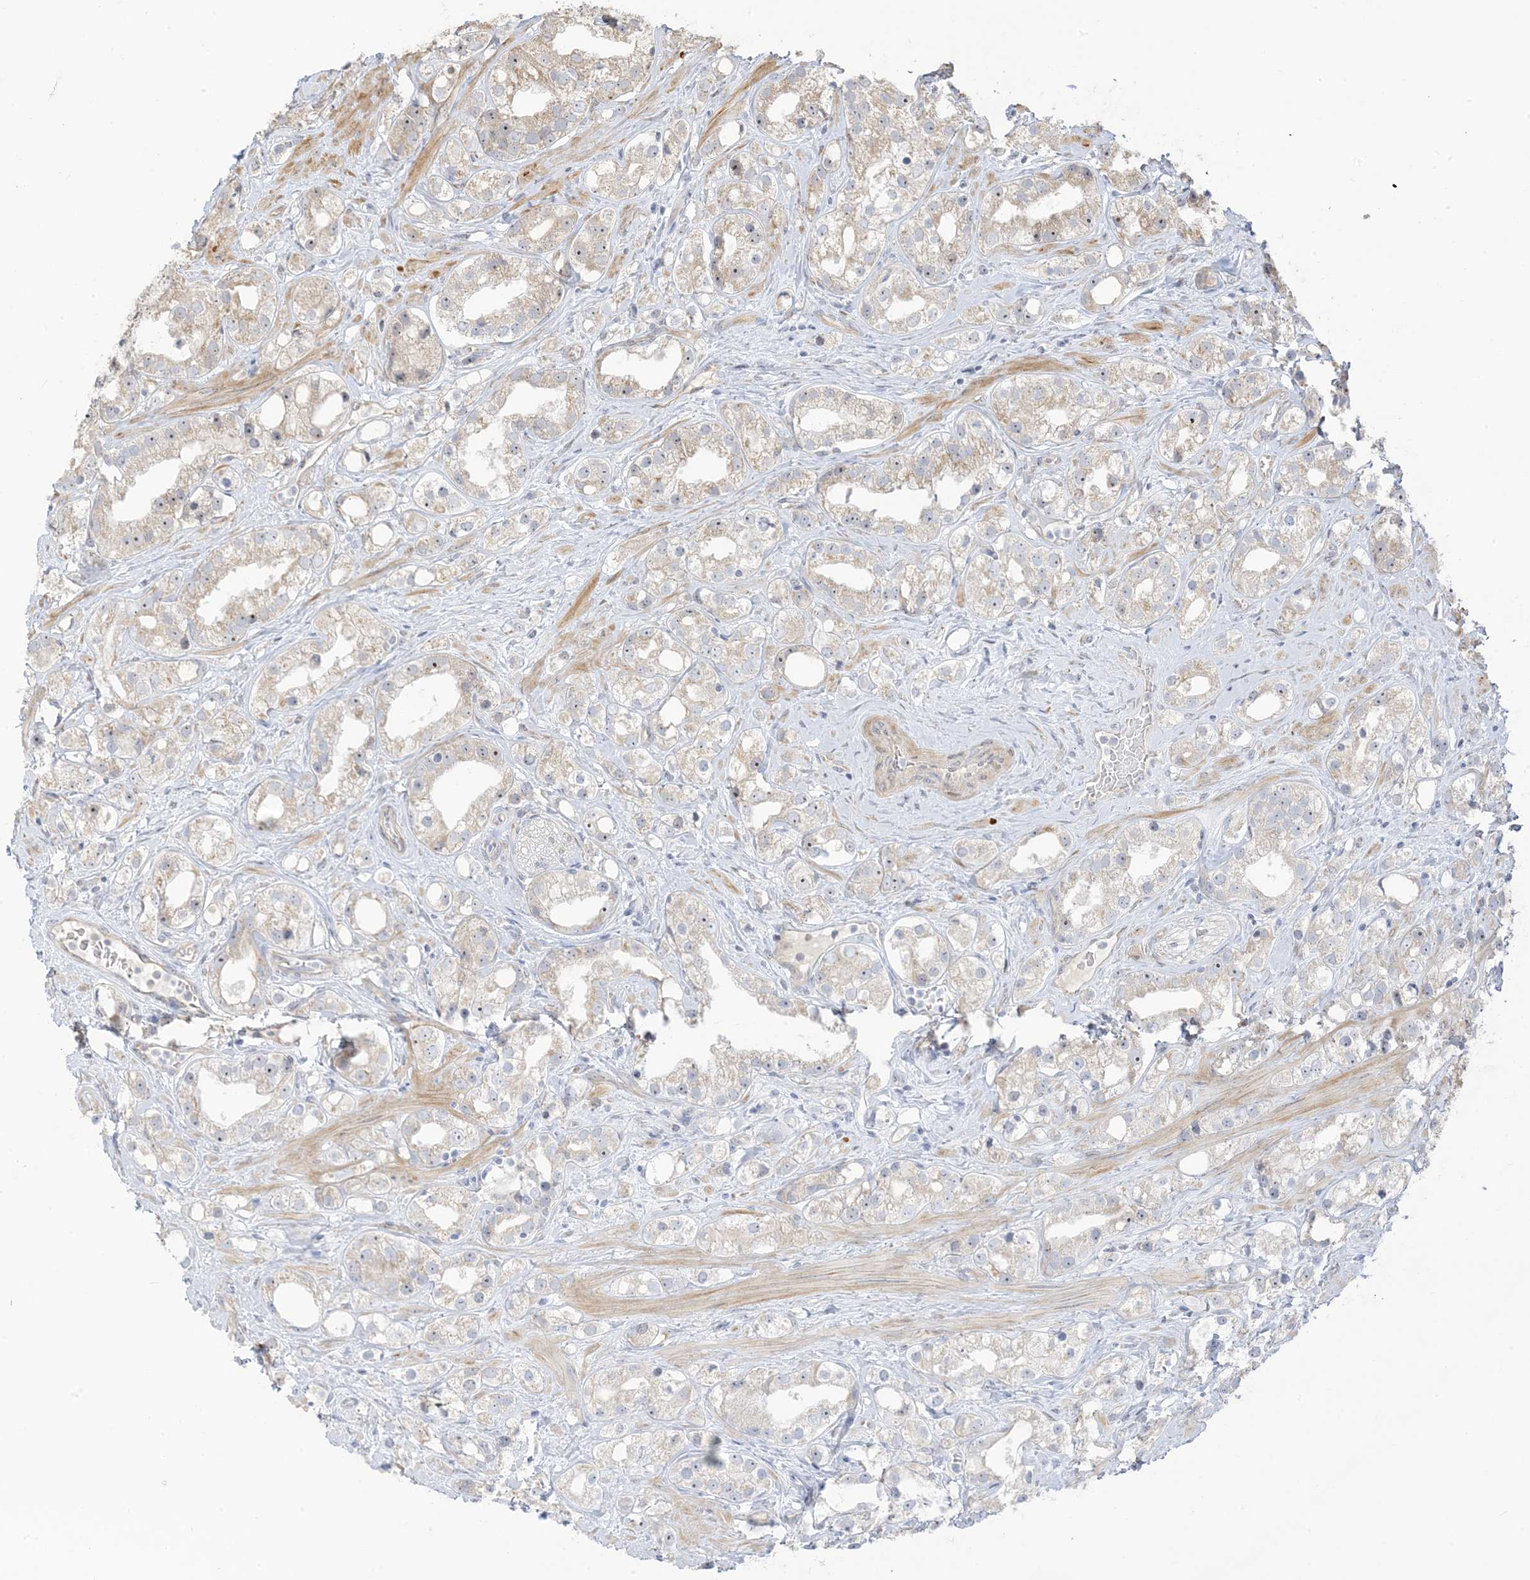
{"staining": {"intensity": "moderate", "quantity": "<25%", "location": "nuclear"}, "tissue": "prostate cancer", "cell_type": "Tumor cells", "image_type": "cancer", "snomed": [{"axis": "morphology", "description": "Adenocarcinoma, NOS"}, {"axis": "topography", "description": "Prostate"}], "caption": "Protein expression analysis of adenocarcinoma (prostate) reveals moderate nuclear positivity in approximately <25% of tumor cells.", "gene": "ECM2", "patient": {"sex": "male", "age": 79}}